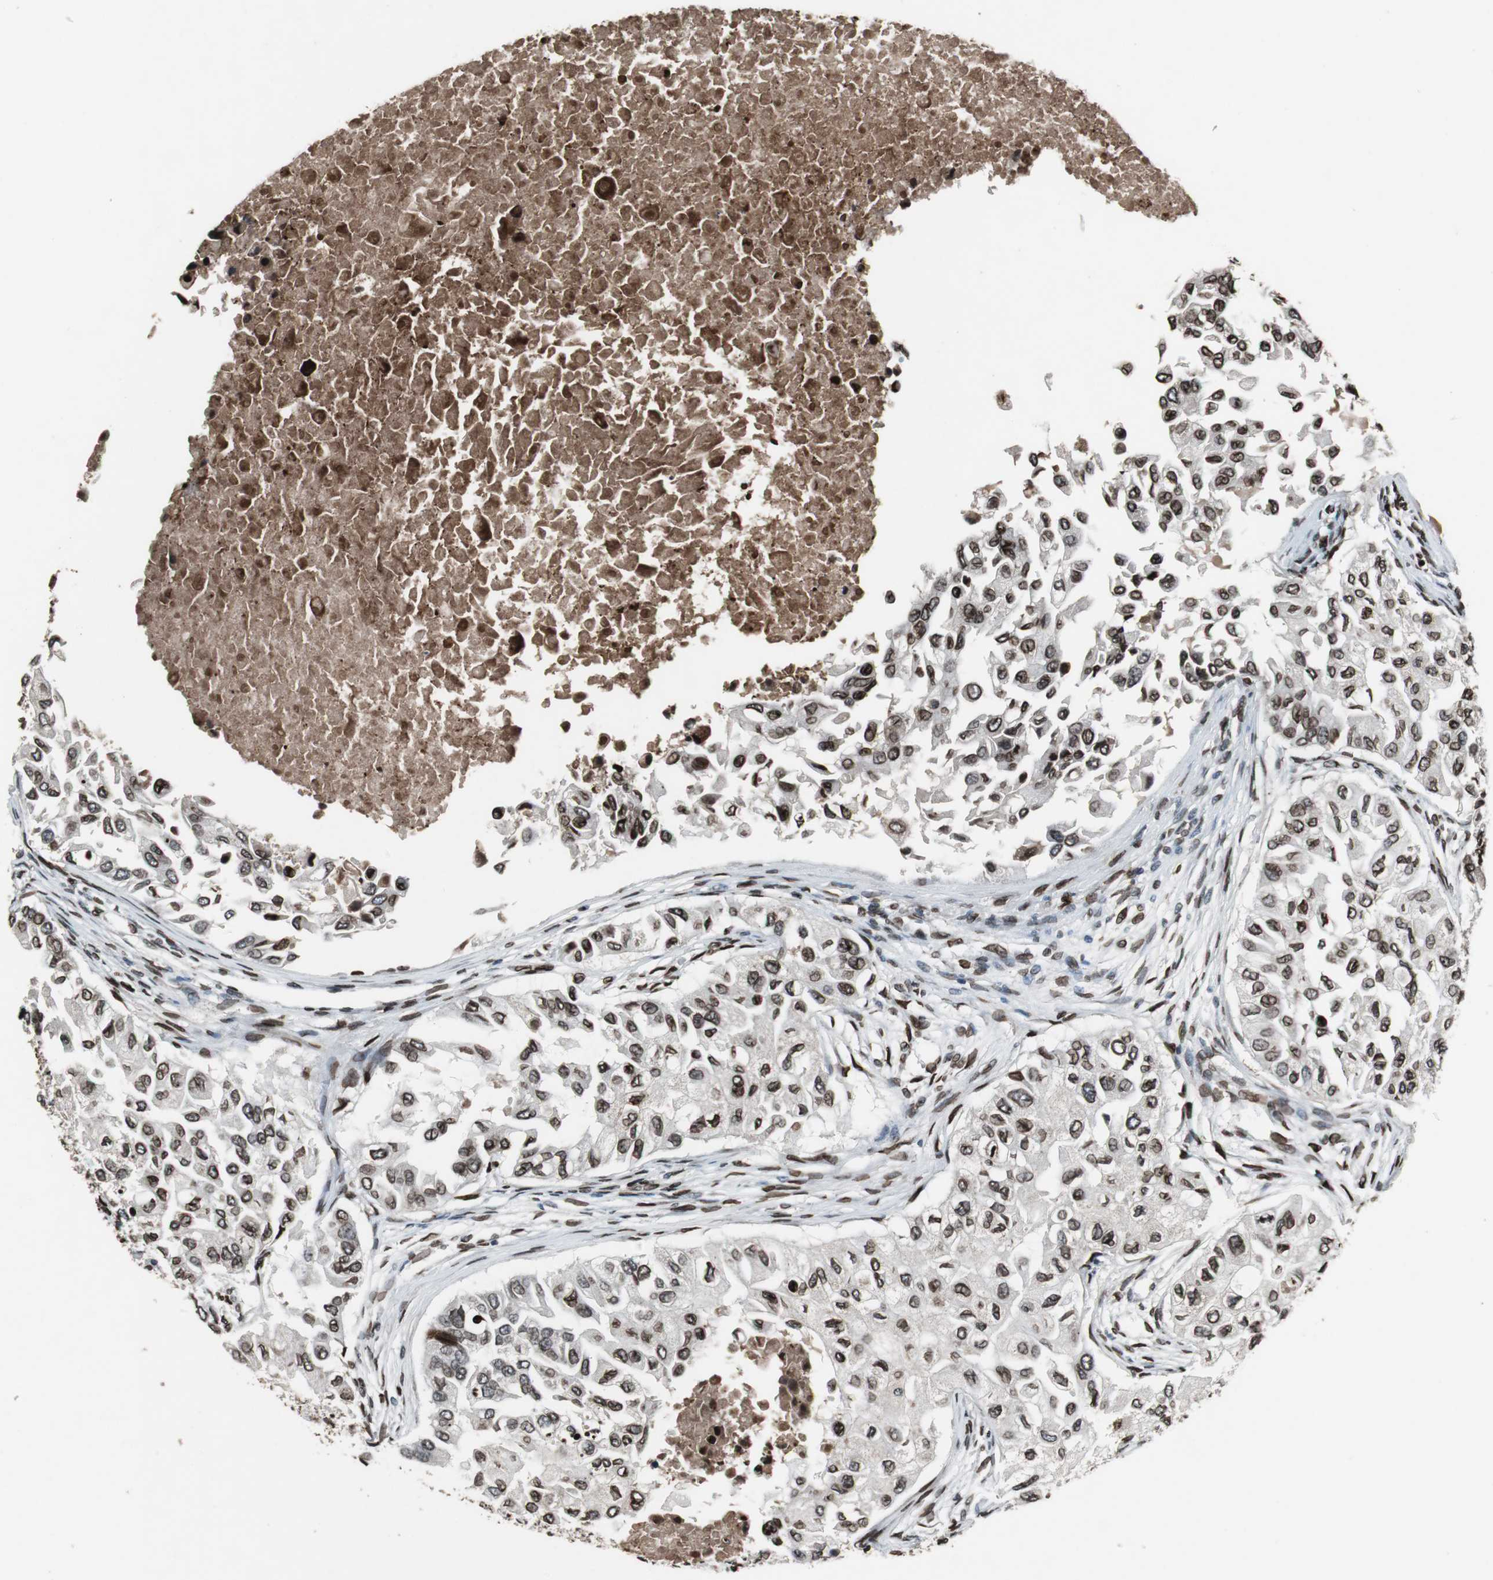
{"staining": {"intensity": "strong", "quantity": ">75%", "location": "cytoplasmic/membranous,nuclear"}, "tissue": "breast cancer", "cell_type": "Tumor cells", "image_type": "cancer", "snomed": [{"axis": "morphology", "description": "Normal tissue, NOS"}, {"axis": "morphology", "description": "Duct carcinoma"}, {"axis": "topography", "description": "Breast"}], "caption": "This is a photomicrograph of immunohistochemistry (IHC) staining of infiltrating ductal carcinoma (breast), which shows strong staining in the cytoplasmic/membranous and nuclear of tumor cells.", "gene": "LMNA", "patient": {"sex": "female", "age": 49}}